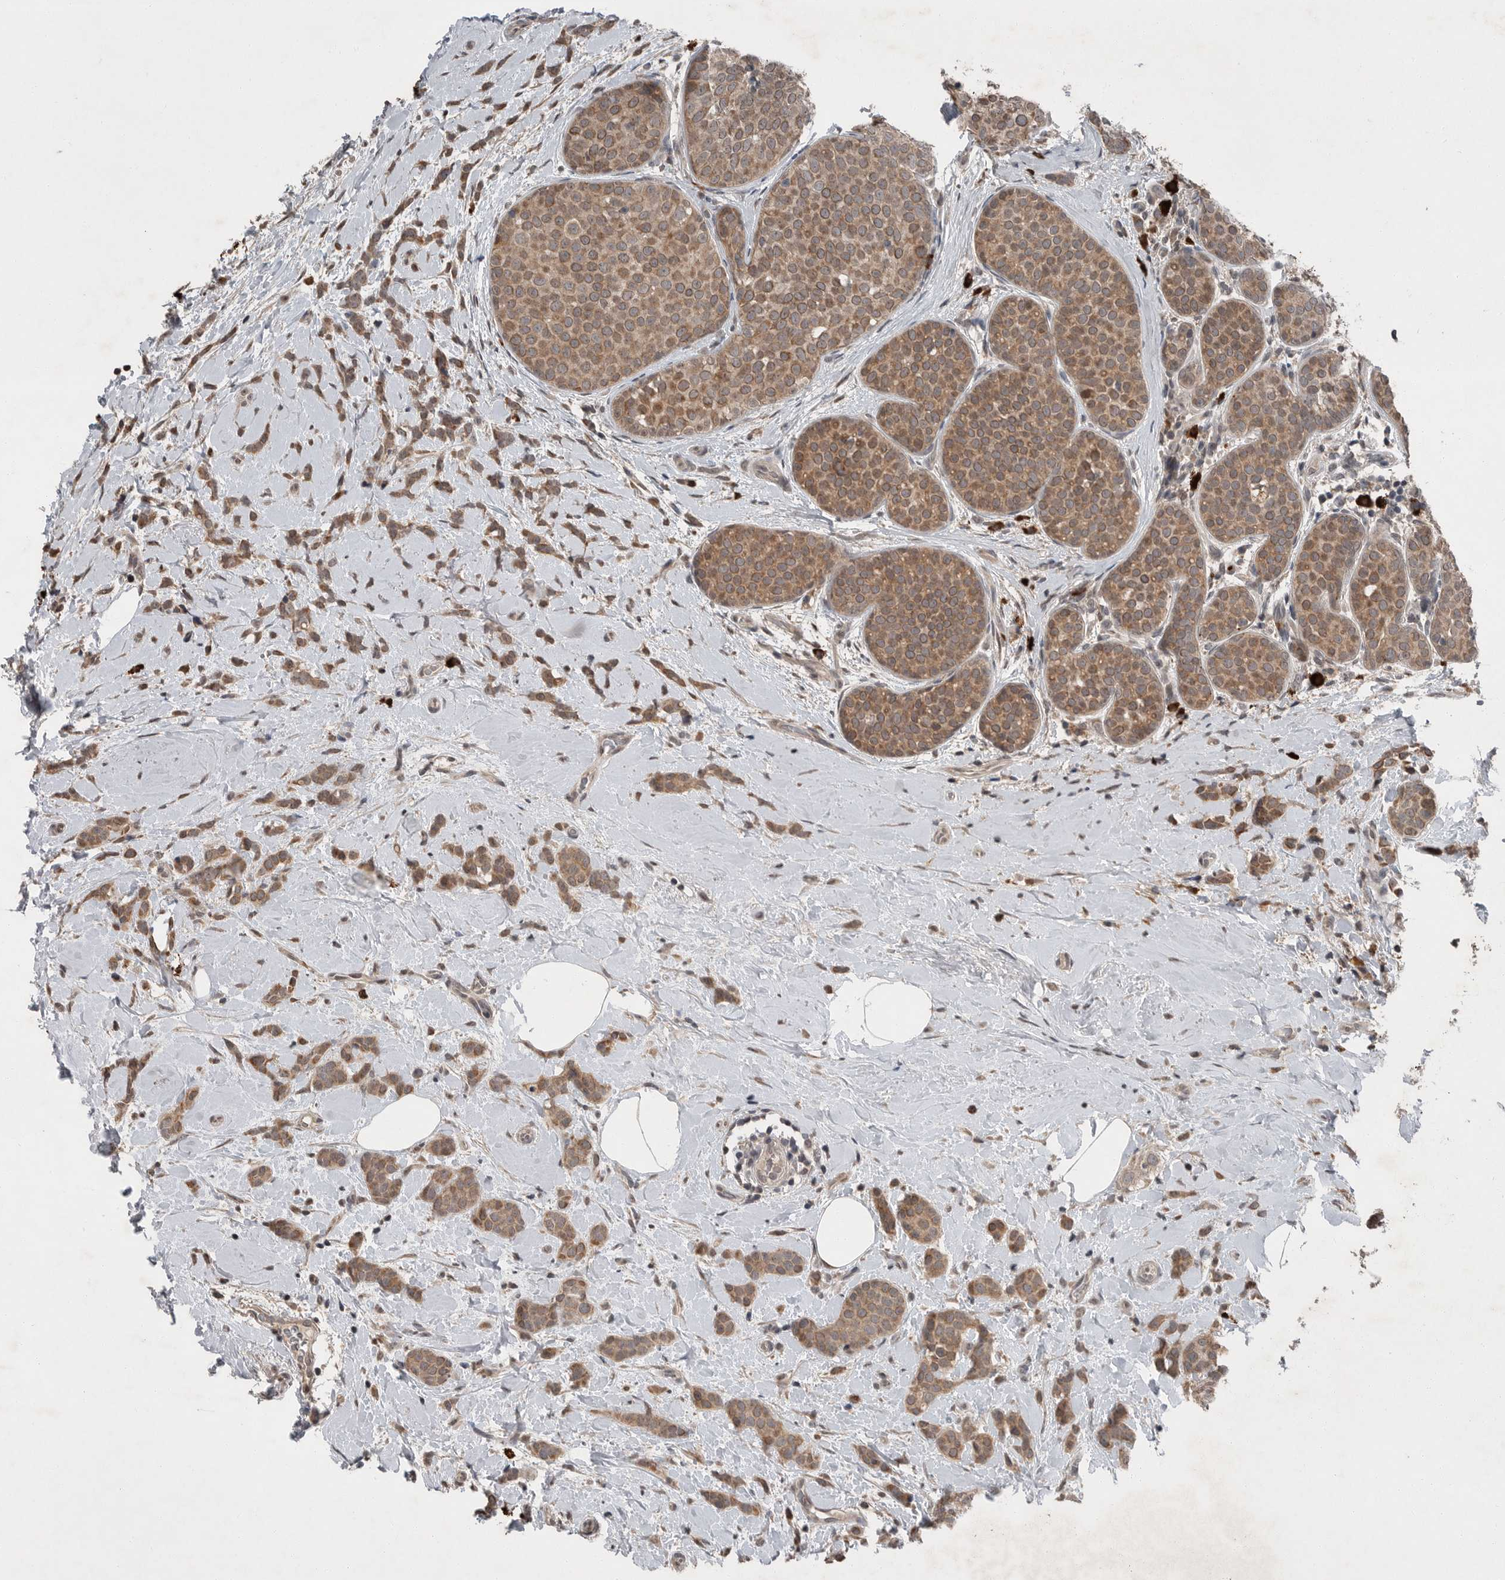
{"staining": {"intensity": "moderate", "quantity": ">75%", "location": "cytoplasmic/membranous"}, "tissue": "breast cancer", "cell_type": "Tumor cells", "image_type": "cancer", "snomed": [{"axis": "morphology", "description": "Lobular carcinoma, in situ"}, {"axis": "morphology", "description": "Lobular carcinoma"}, {"axis": "topography", "description": "Breast"}], "caption": "This image demonstrates breast cancer stained with immunohistochemistry to label a protein in brown. The cytoplasmic/membranous of tumor cells show moderate positivity for the protein. Nuclei are counter-stained blue.", "gene": "SCP2", "patient": {"sex": "female", "age": 41}}